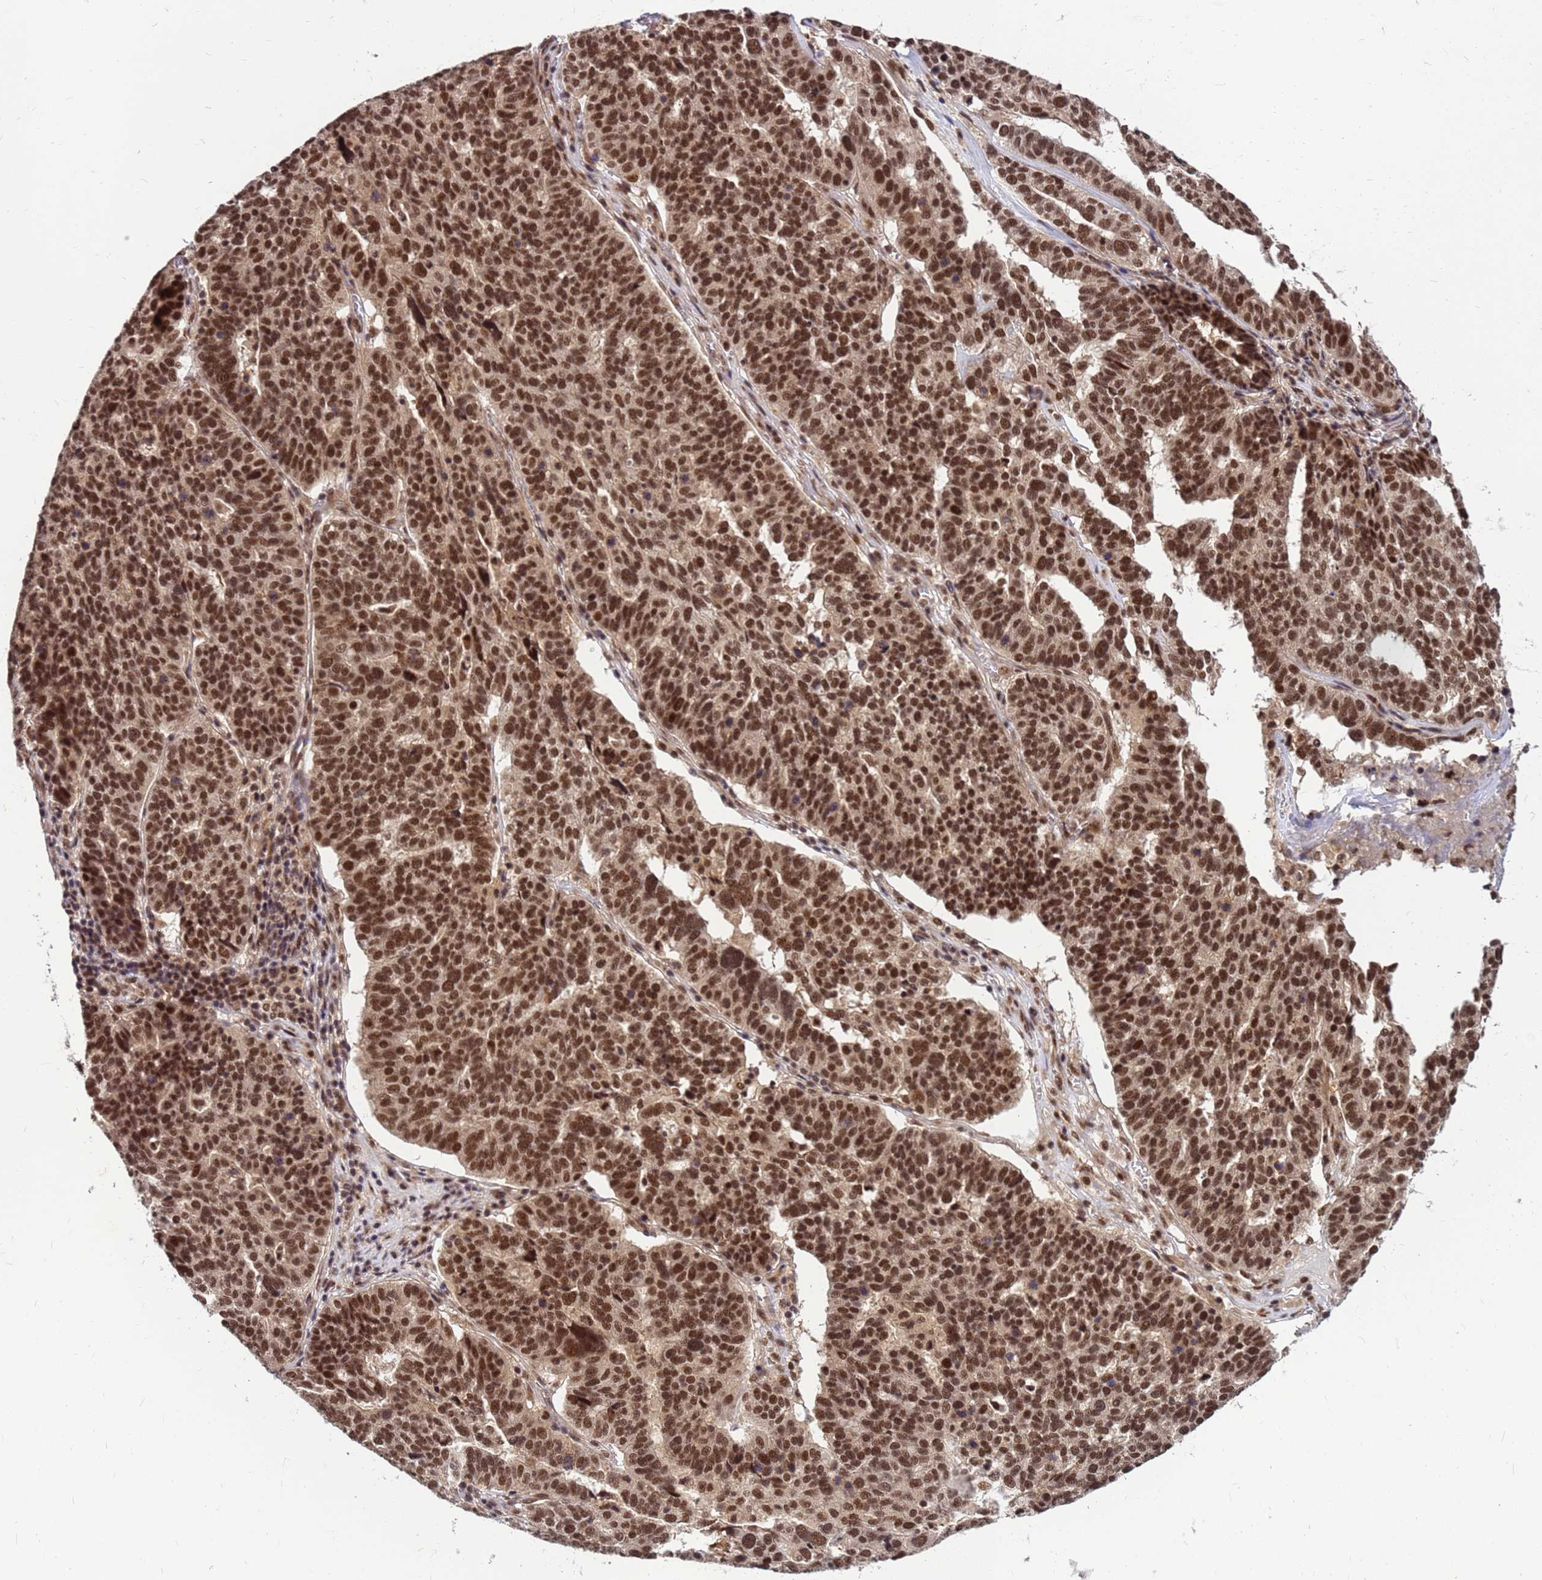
{"staining": {"intensity": "strong", "quantity": ">75%", "location": "nuclear"}, "tissue": "ovarian cancer", "cell_type": "Tumor cells", "image_type": "cancer", "snomed": [{"axis": "morphology", "description": "Cystadenocarcinoma, serous, NOS"}, {"axis": "topography", "description": "Ovary"}], "caption": "This histopathology image demonstrates IHC staining of human ovarian cancer (serous cystadenocarcinoma), with high strong nuclear positivity in about >75% of tumor cells.", "gene": "NCBP2", "patient": {"sex": "female", "age": 59}}